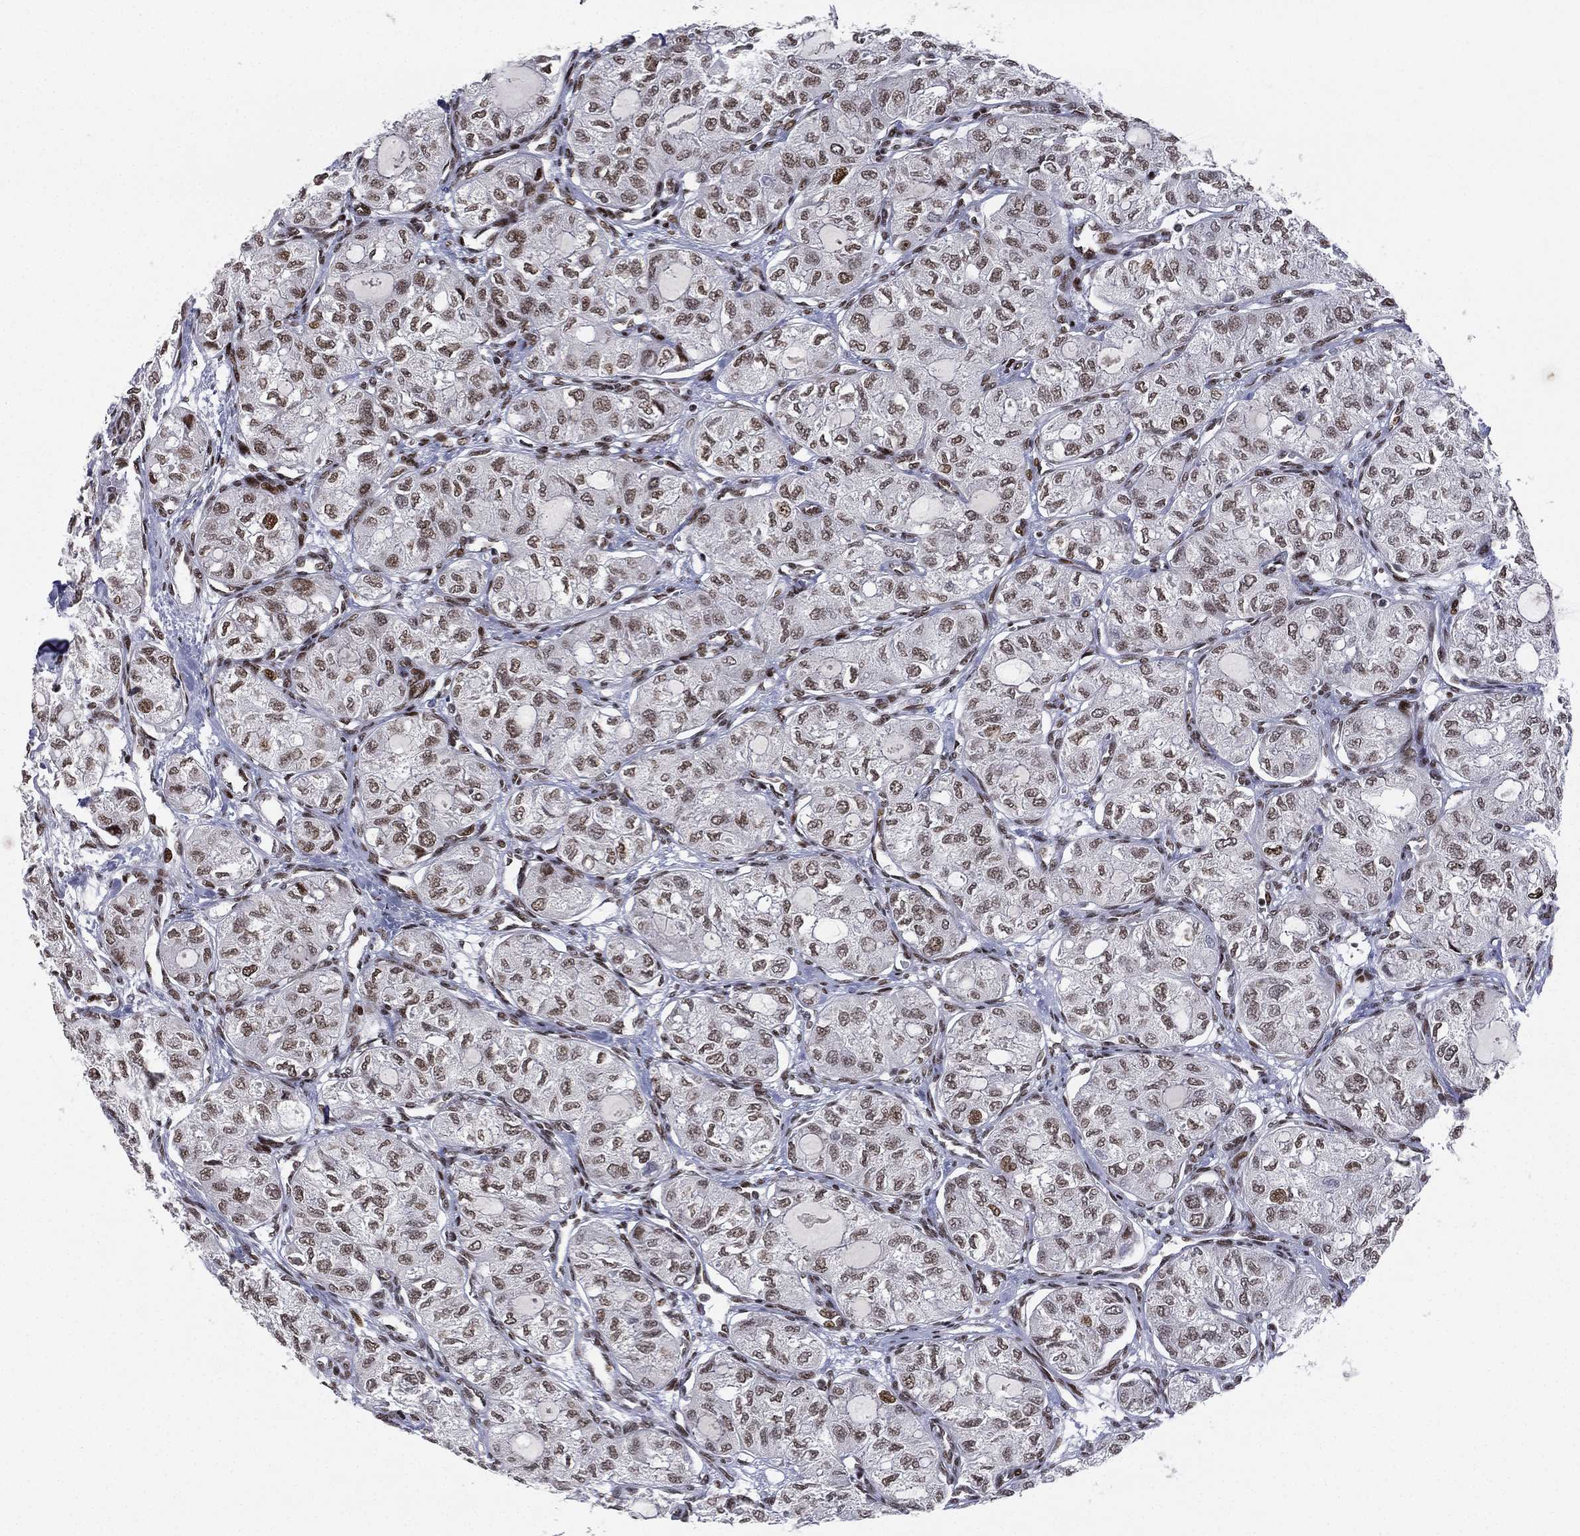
{"staining": {"intensity": "weak", "quantity": "25%-75%", "location": "nuclear"}, "tissue": "thyroid cancer", "cell_type": "Tumor cells", "image_type": "cancer", "snomed": [{"axis": "morphology", "description": "Follicular adenoma carcinoma, NOS"}, {"axis": "topography", "description": "Thyroid gland"}], "caption": "Protein staining of thyroid follicular adenoma carcinoma tissue reveals weak nuclear positivity in approximately 25%-75% of tumor cells.", "gene": "RTF1", "patient": {"sex": "male", "age": 75}}